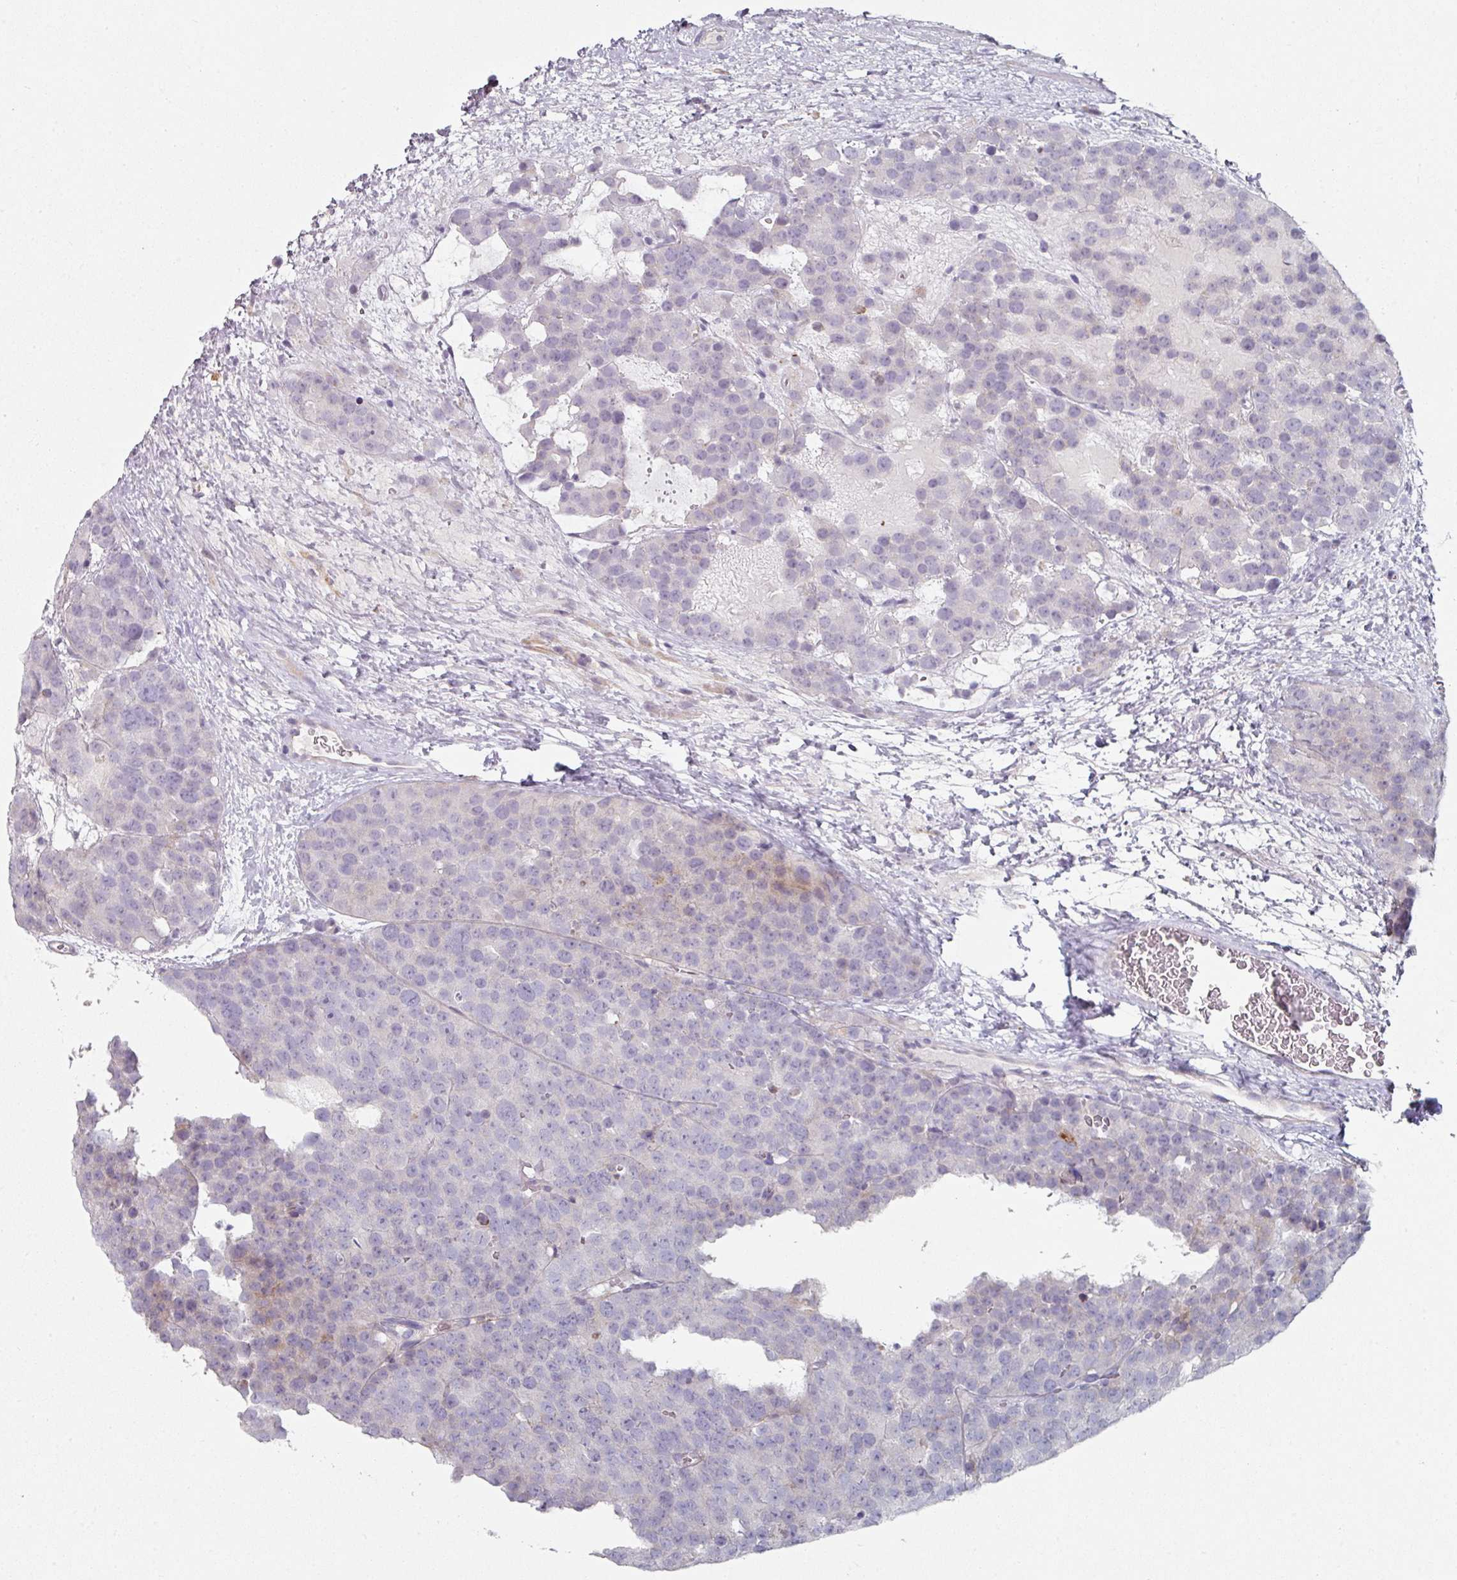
{"staining": {"intensity": "negative", "quantity": "none", "location": "none"}, "tissue": "testis cancer", "cell_type": "Tumor cells", "image_type": "cancer", "snomed": [{"axis": "morphology", "description": "Seminoma, NOS"}, {"axis": "topography", "description": "Testis"}], "caption": "Testis cancer was stained to show a protein in brown. There is no significant positivity in tumor cells.", "gene": "WSB2", "patient": {"sex": "male", "age": 71}}